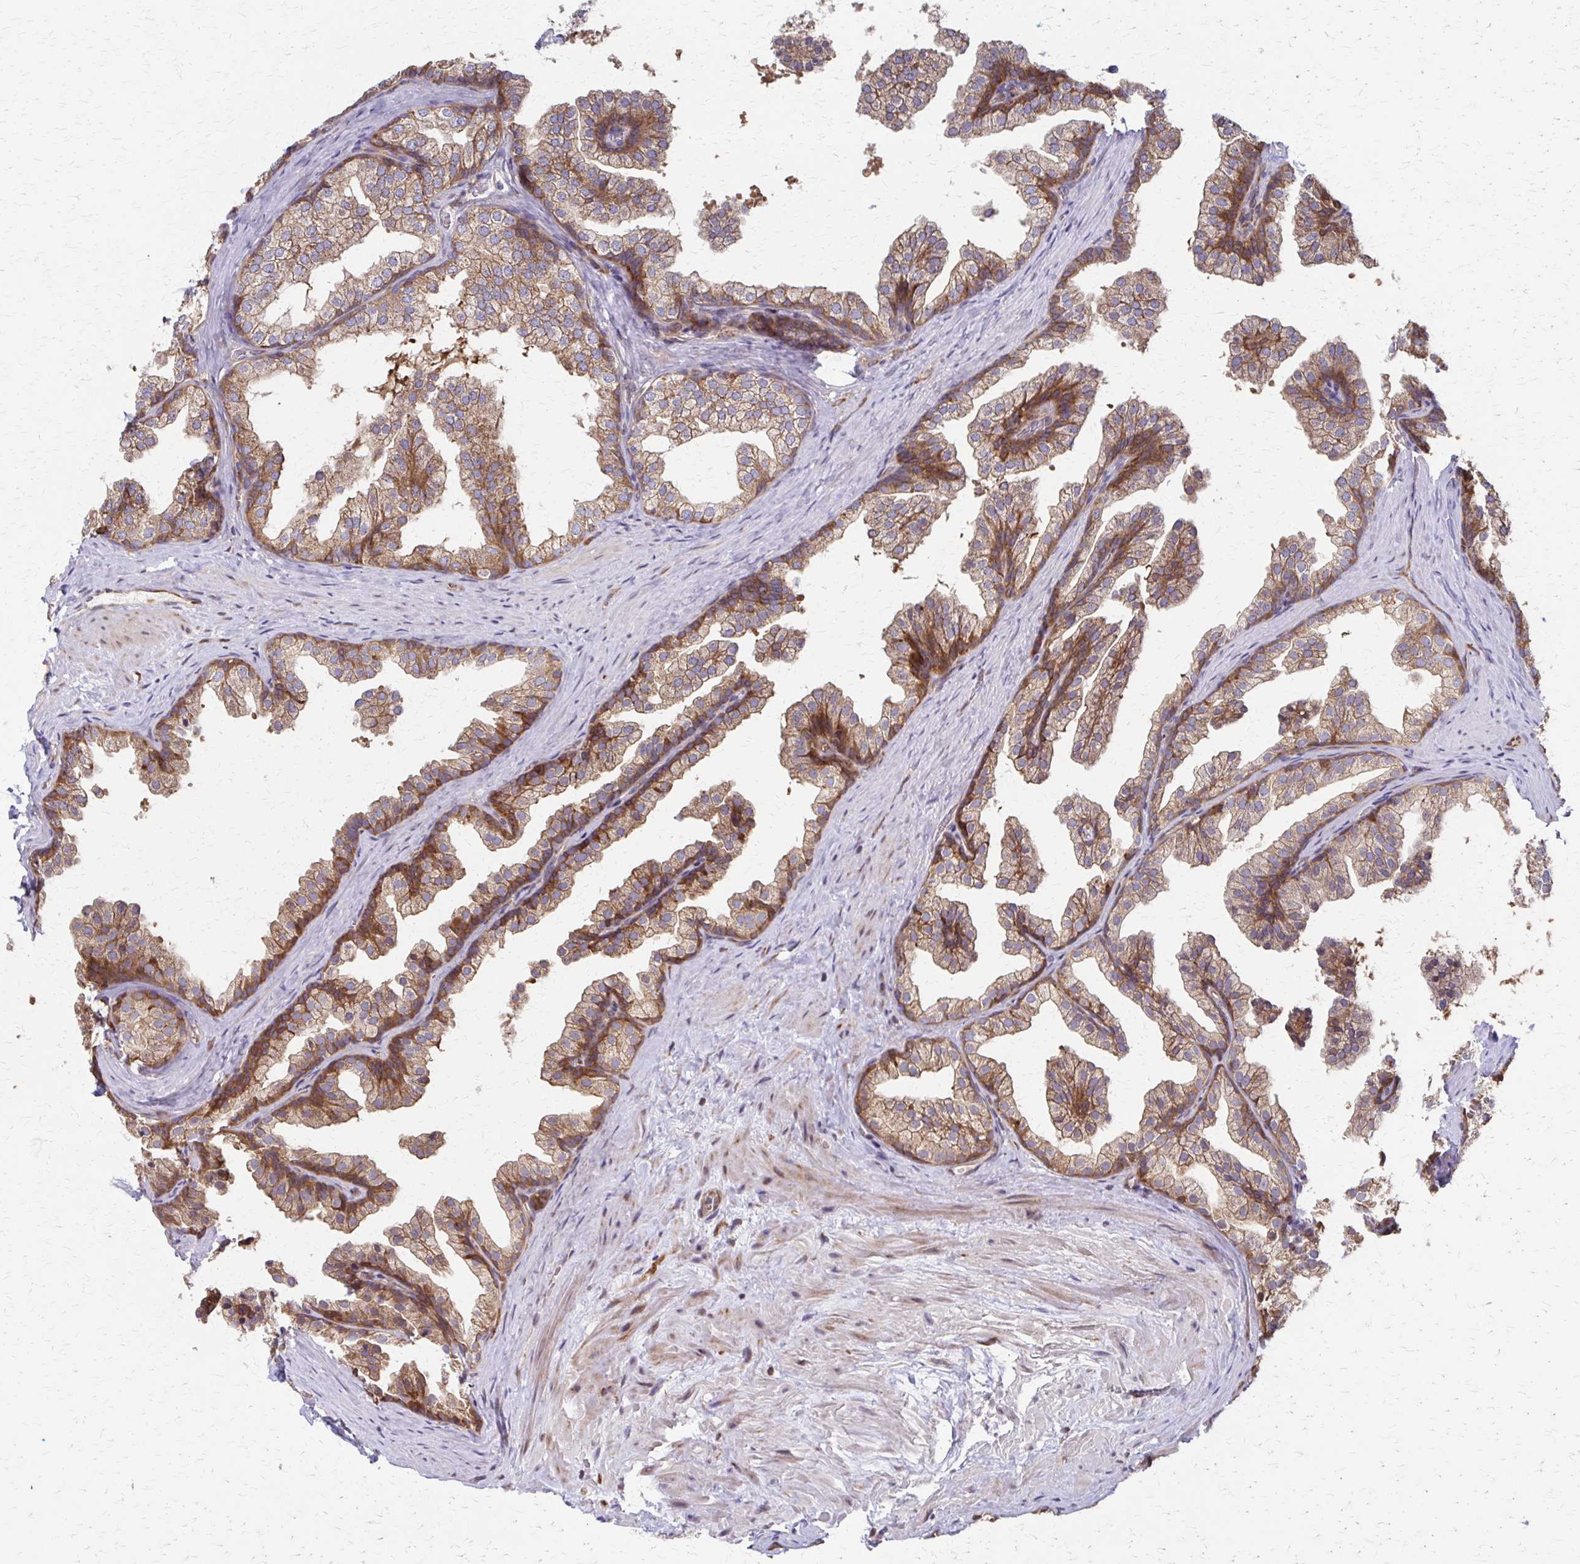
{"staining": {"intensity": "moderate", "quantity": ">75%", "location": "cytoplasmic/membranous"}, "tissue": "prostate", "cell_type": "Glandular cells", "image_type": "normal", "snomed": [{"axis": "morphology", "description": "Normal tissue, NOS"}, {"axis": "topography", "description": "Prostate"}], "caption": "Immunohistochemistry (IHC) micrograph of benign prostate: prostate stained using immunohistochemistry (IHC) demonstrates medium levels of moderate protein expression localized specifically in the cytoplasmic/membranous of glandular cells, appearing as a cytoplasmic/membranous brown color.", "gene": "EEF2", "patient": {"sex": "male", "age": 37}}